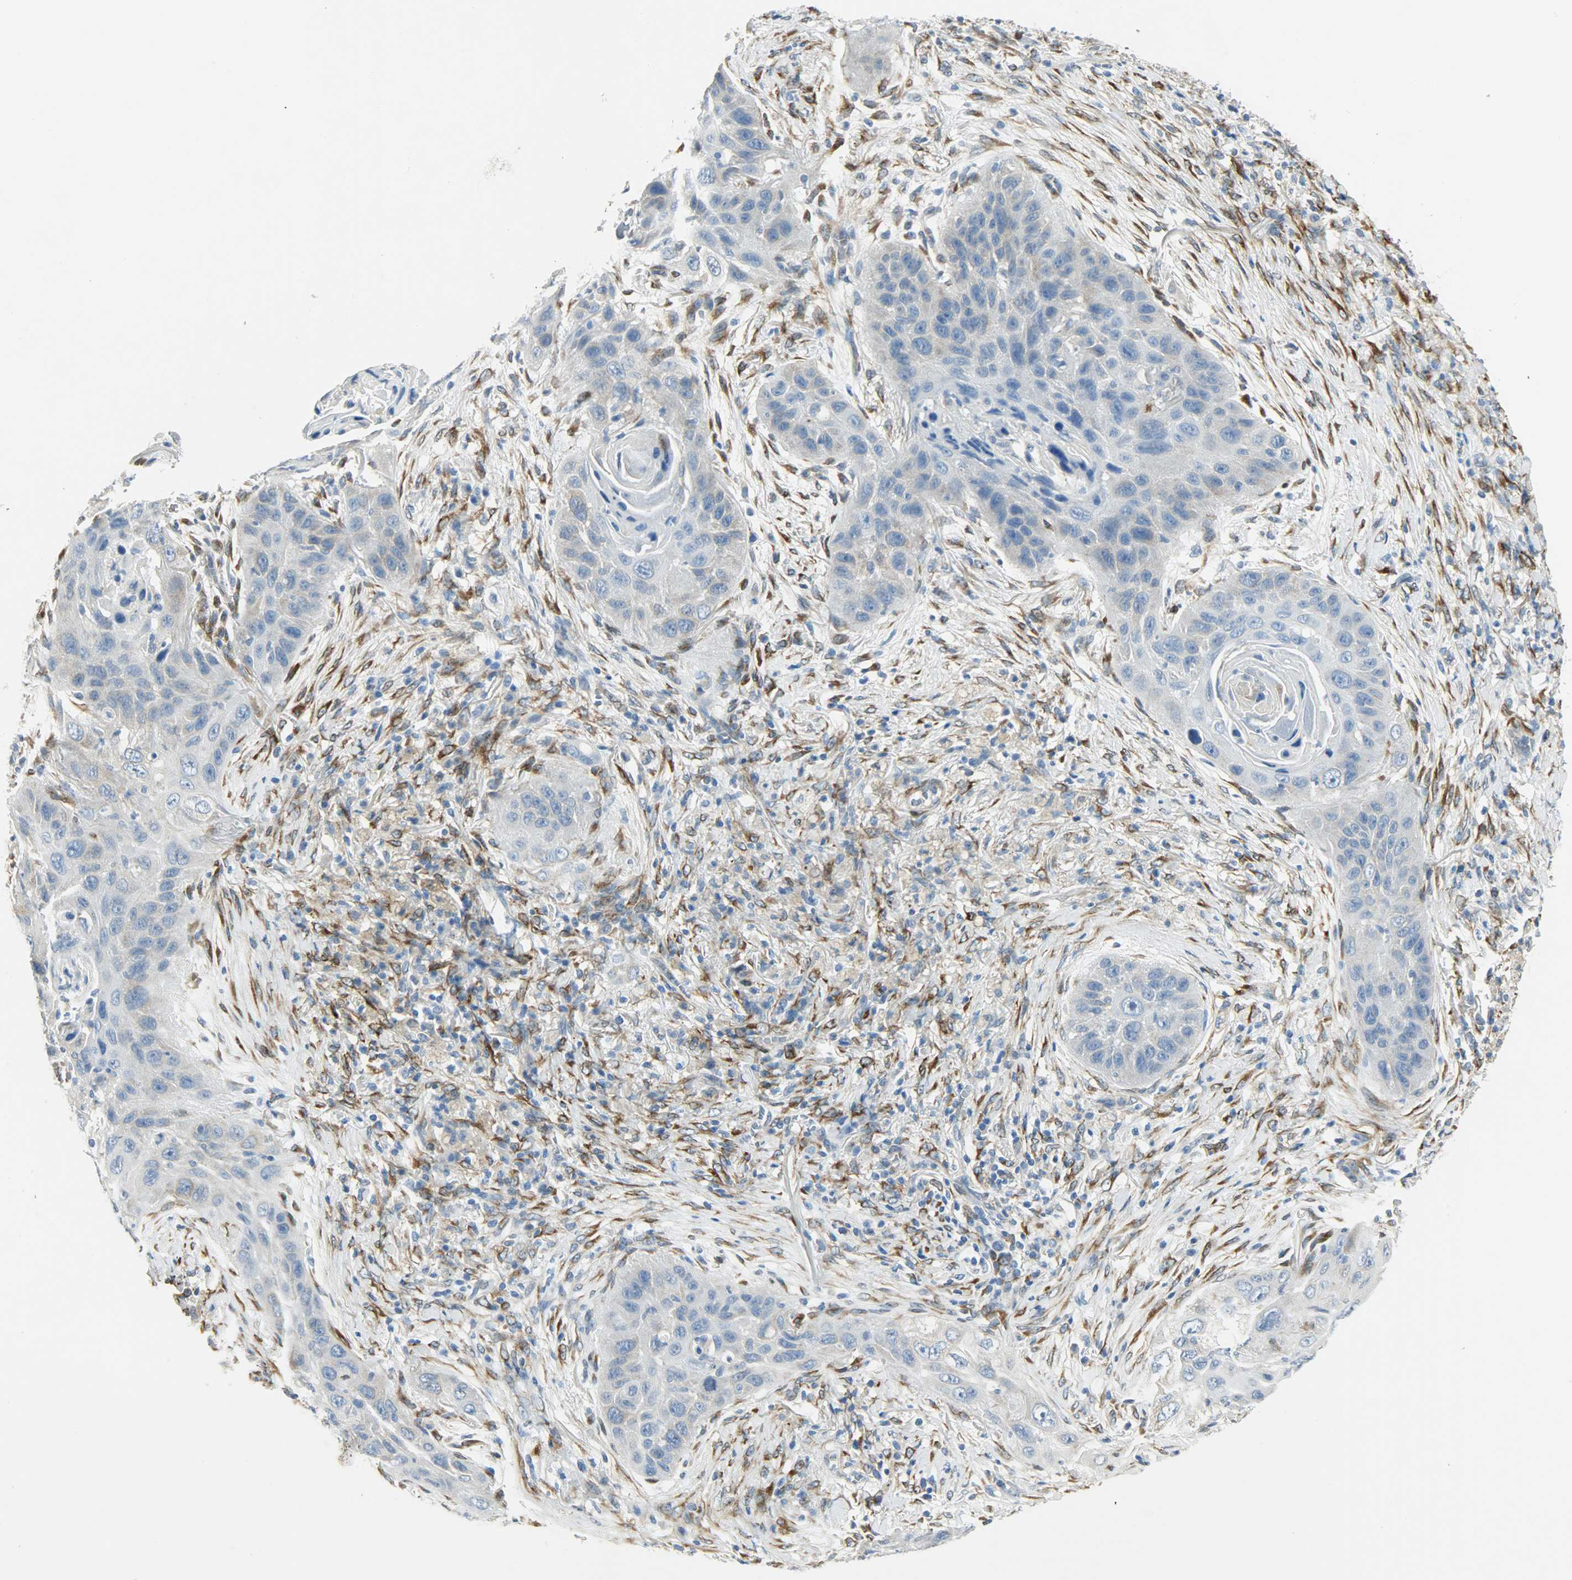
{"staining": {"intensity": "weak", "quantity": "25%-75%", "location": "cytoplasmic/membranous"}, "tissue": "lung cancer", "cell_type": "Tumor cells", "image_type": "cancer", "snomed": [{"axis": "morphology", "description": "Squamous cell carcinoma, NOS"}, {"axis": "topography", "description": "Lung"}], "caption": "Protein staining shows weak cytoplasmic/membranous positivity in about 25%-75% of tumor cells in squamous cell carcinoma (lung). (IHC, brightfield microscopy, high magnification).", "gene": "PKD2", "patient": {"sex": "female", "age": 67}}